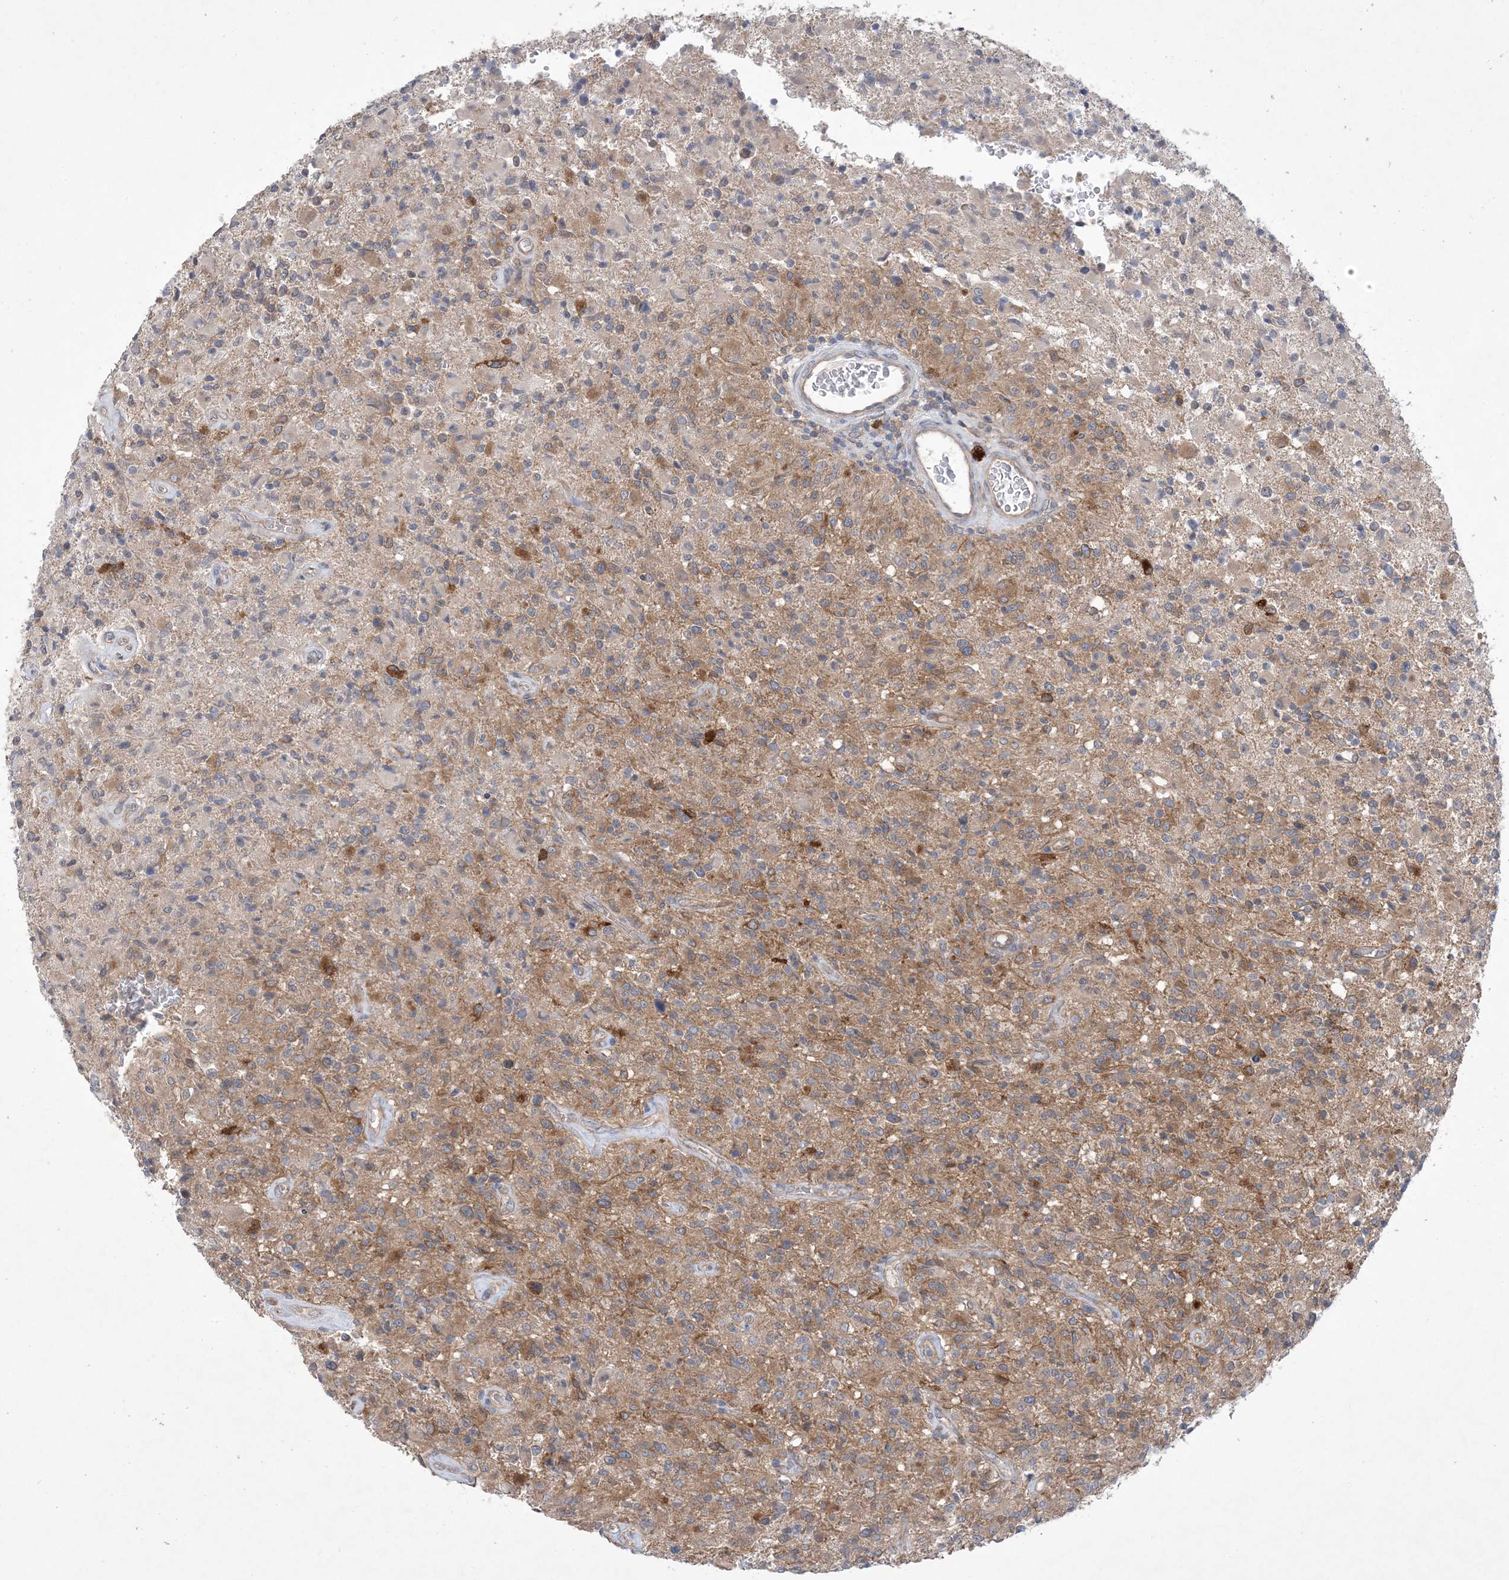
{"staining": {"intensity": "moderate", "quantity": "25%-75%", "location": "cytoplasmic/membranous"}, "tissue": "glioma", "cell_type": "Tumor cells", "image_type": "cancer", "snomed": [{"axis": "morphology", "description": "Glioma, malignant, High grade"}, {"axis": "topography", "description": "Brain"}], "caption": "An image showing moderate cytoplasmic/membranous positivity in approximately 25%-75% of tumor cells in glioma, as visualized by brown immunohistochemical staining.", "gene": "EHBP1", "patient": {"sex": "female", "age": 57}}